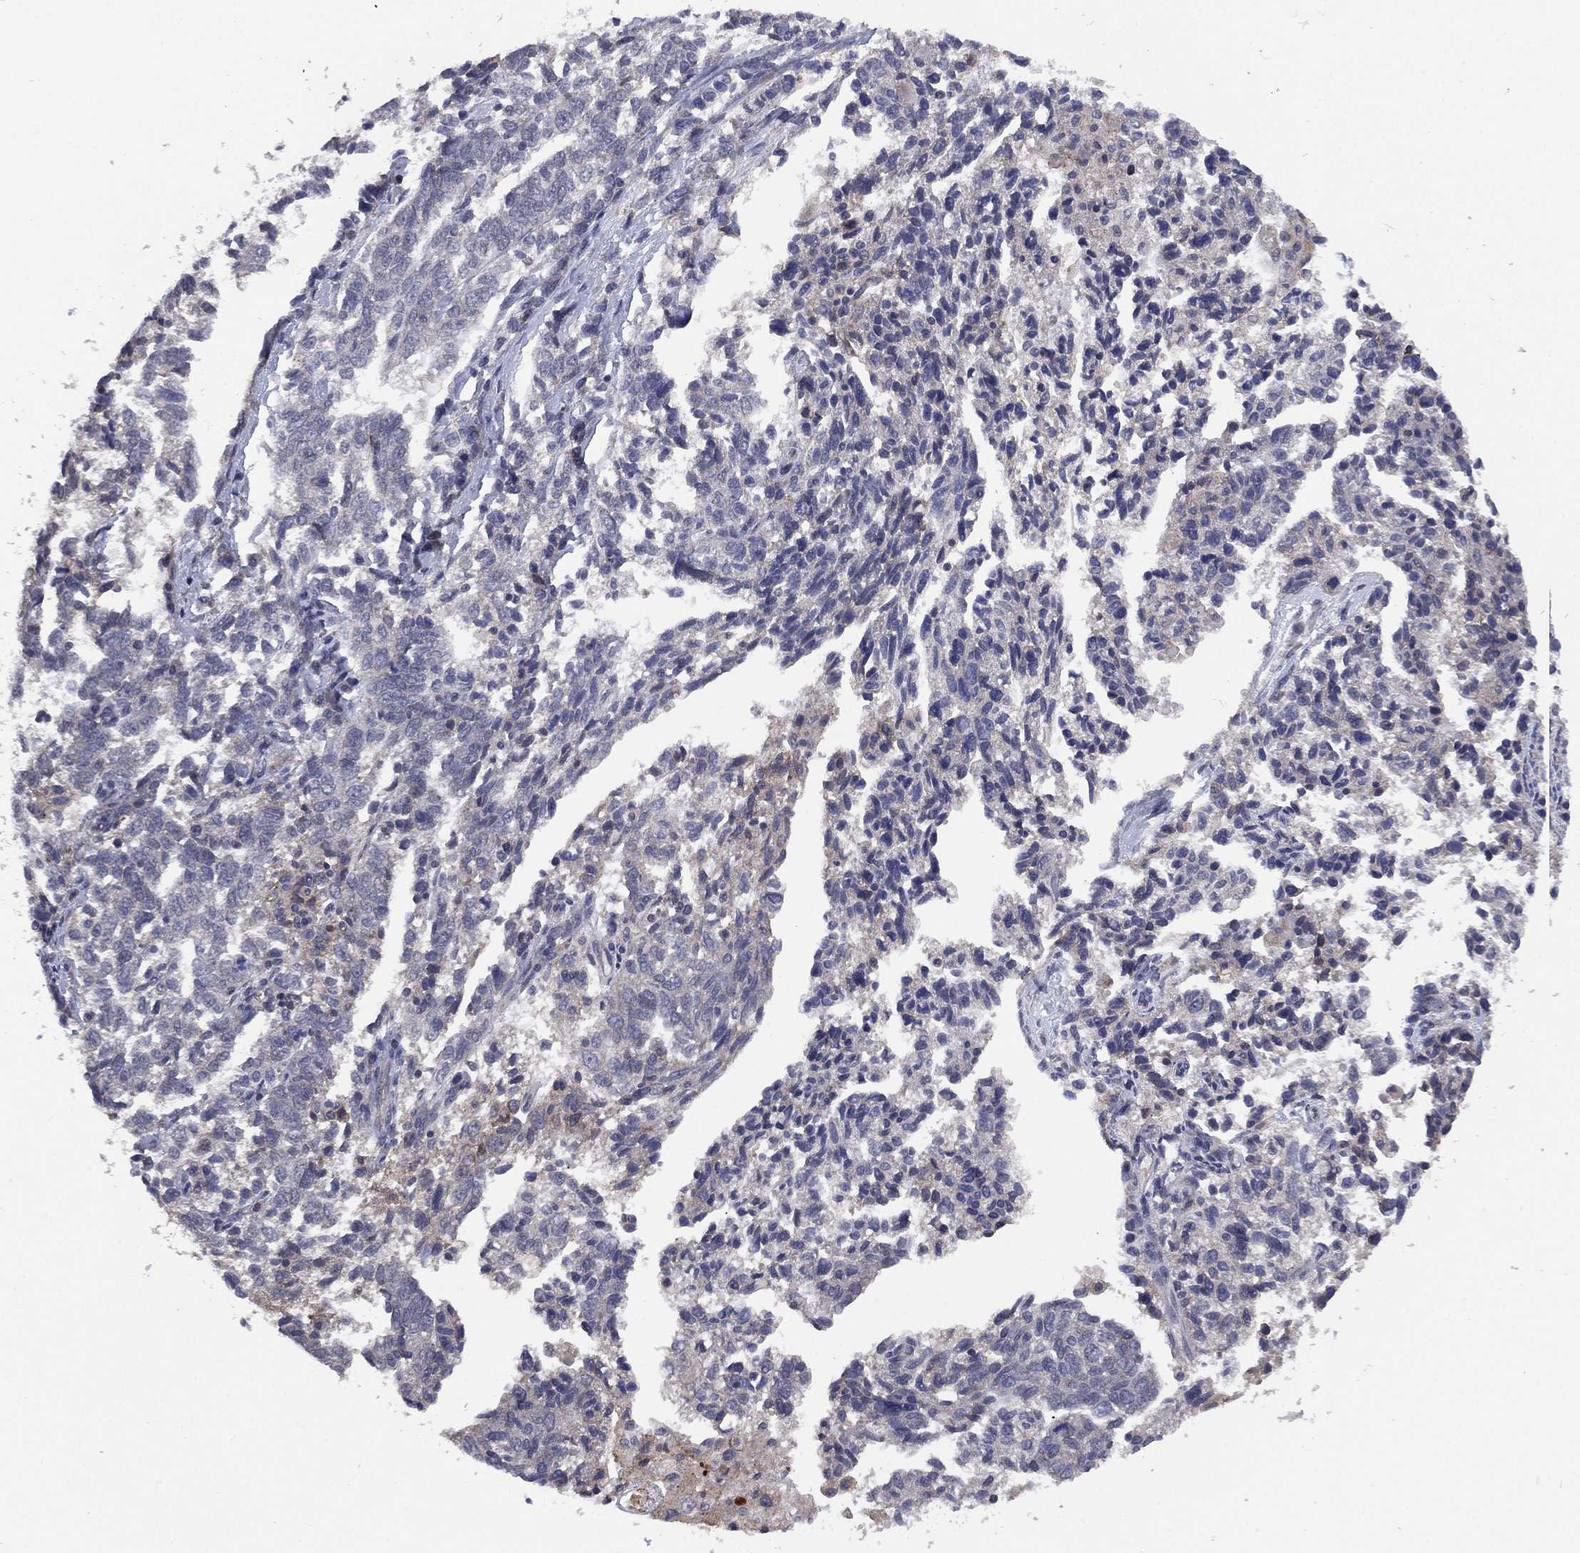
{"staining": {"intensity": "negative", "quantity": "none", "location": "none"}, "tissue": "ovarian cancer", "cell_type": "Tumor cells", "image_type": "cancer", "snomed": [{"axis": "morphology", "description": "Cystadenocarcinoma, serous, NOS"}, {"axis": "topography", "description": "Ovary"}], "caption": "Ovarian cancer (serous cystadenocarcinoma) was stained to show a protein in brown. There is no significant positivity in tumor cells. Brightfield microscopy of IHC stained with DAB (3,3'-diaminobenzidine) (brown) and hematoxylin (blue), captured at high magnification.", "gene": "SELENOO", "patient": {"sex": "female", "age": 71}}